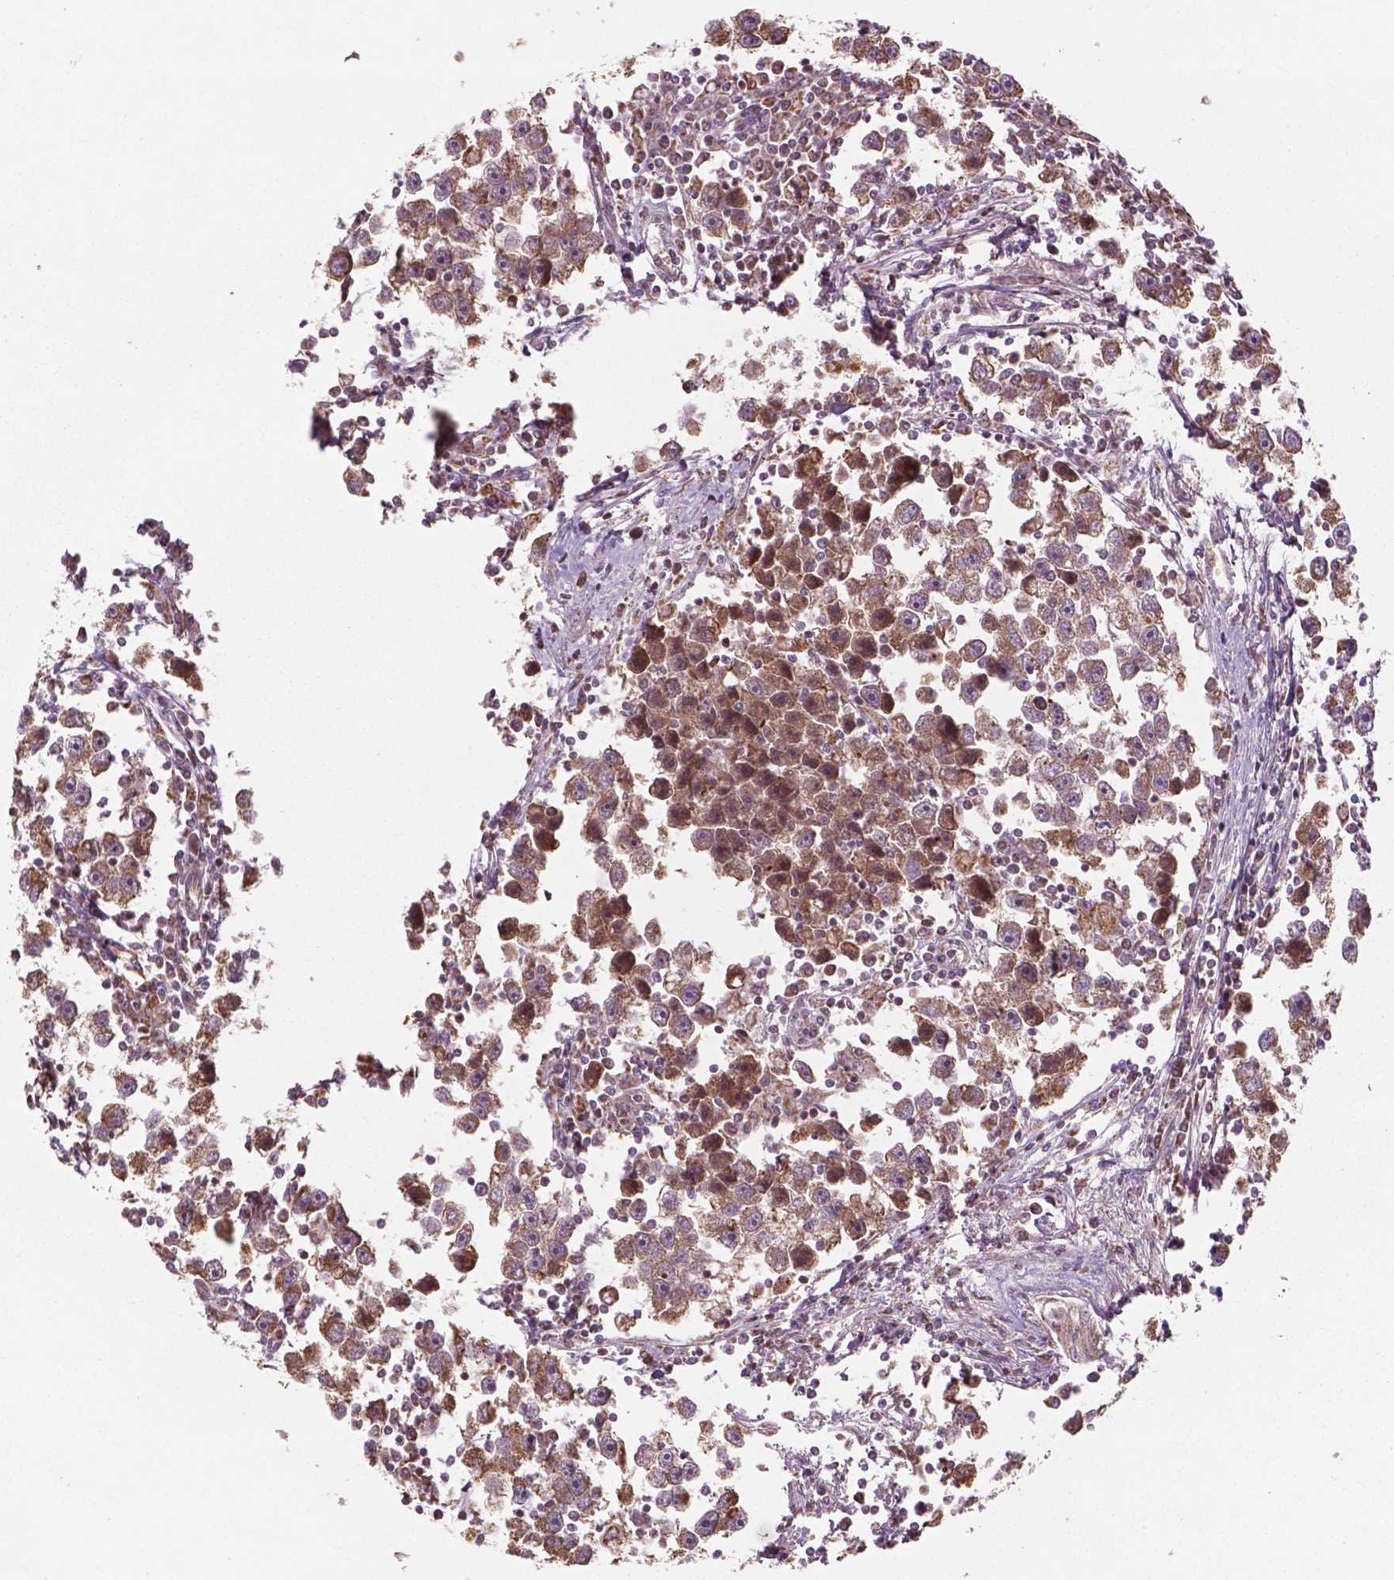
{"staining": {"intensity": "weak", "quantity": ">75%", "location": "cytoplasmic/membranous"}, "tissue": "testis cancer", "cell_type": "Tumor cells", "image_type": "cancer", "snomed": [{"axis": "morphology", "description": "Seminoma, NOS"}, {"axis": "topography", "description": "Testis"}], "caption": "Immunohistochemical staining of testis seminoma shows low levels of weak cytoplasmic/membranous protein expression in approximately >75% of tumor cells. The staining was performed using DAB, with brown indicating positive protein expression. Nuclei are stained blue with hematoxylin.", "gene": "HS3ST3A1", "patient": {"sex": "male", "age": 30}}